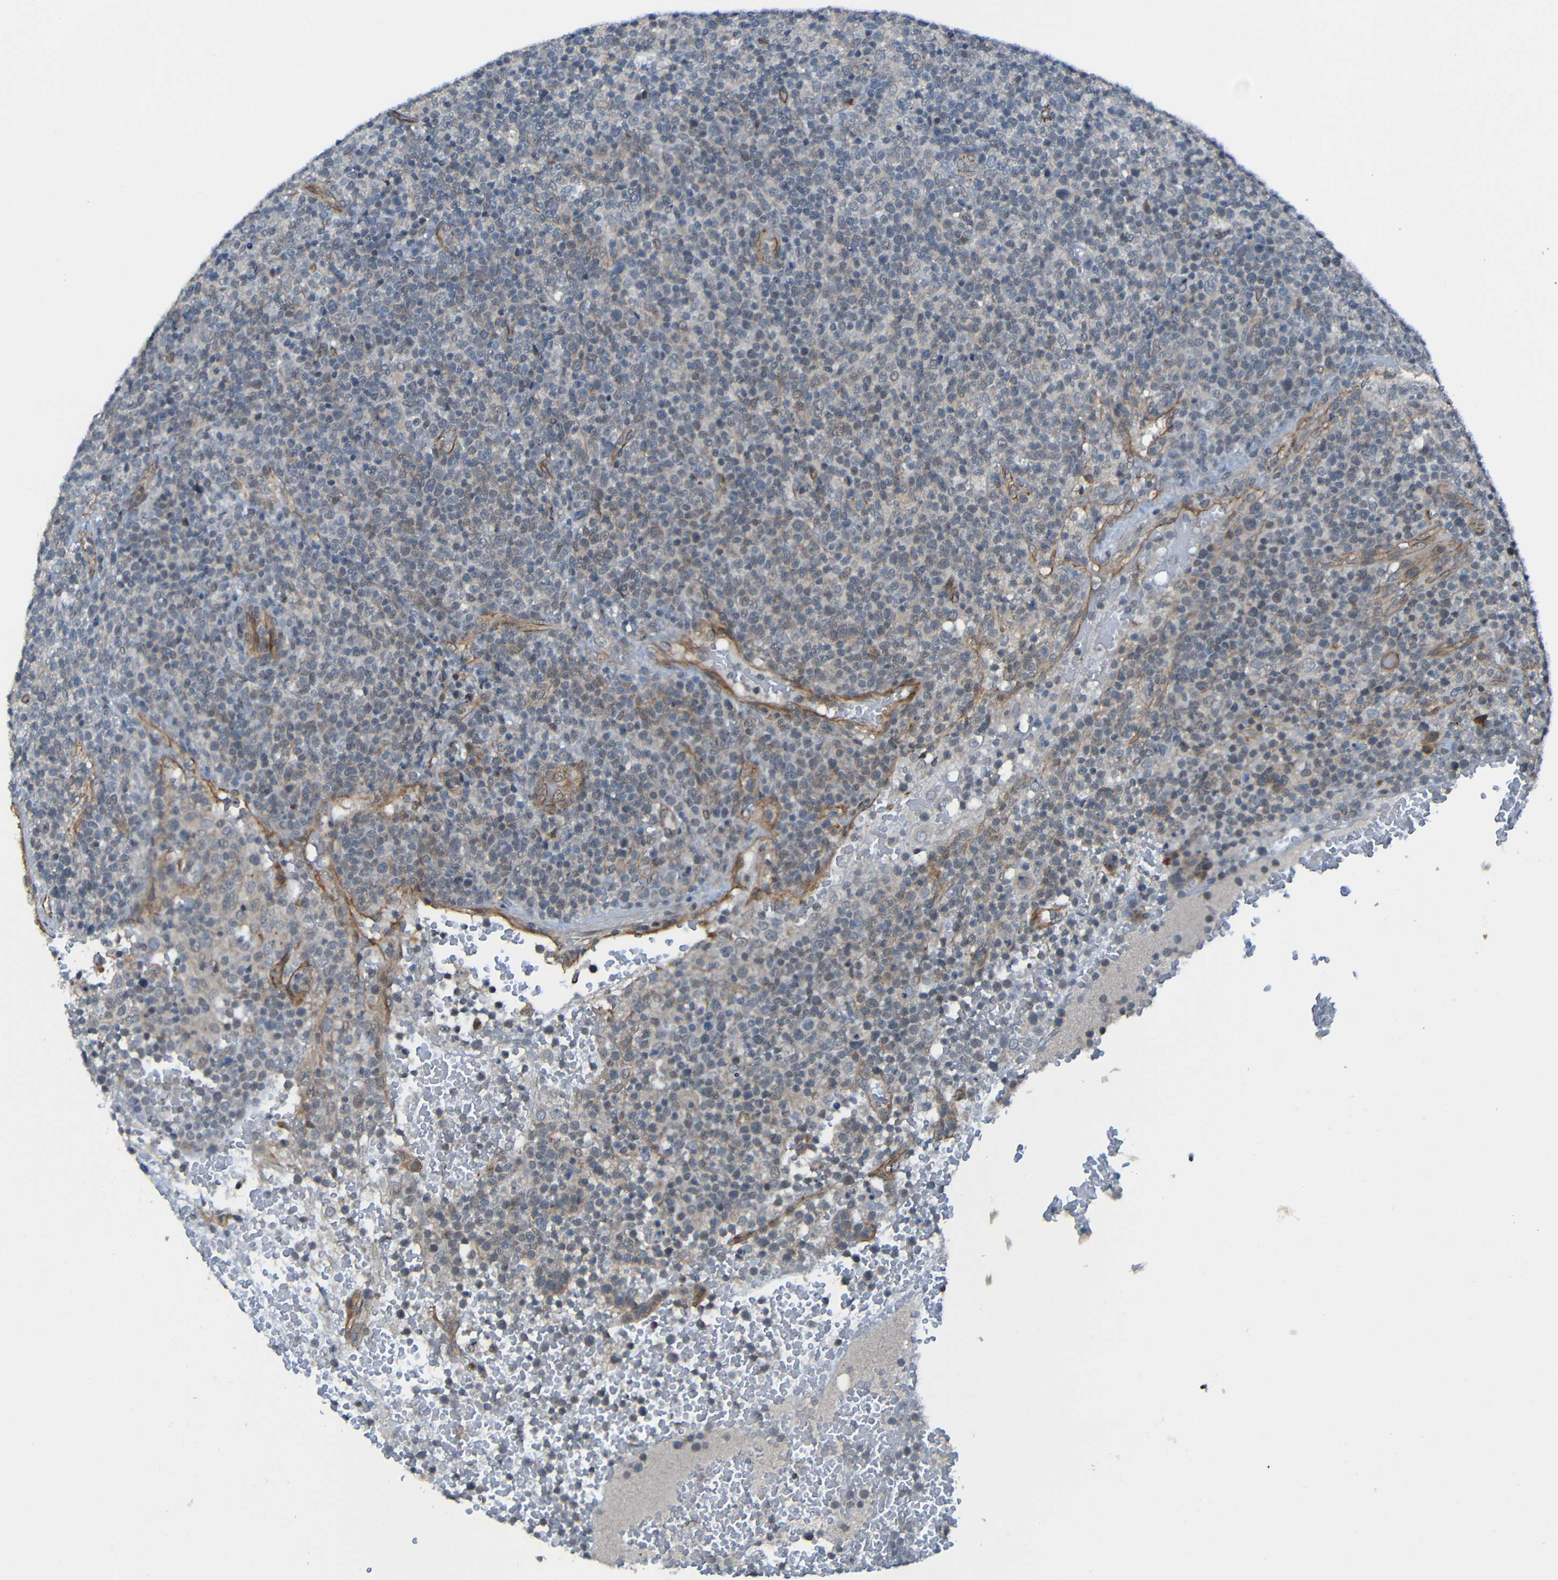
{"staining": {"intensity": "negative", "quantity": "none", "location": "none"}, "tissue": "lymphoma", "cell_type": "Tumor cells", "image_type": "cancer", "snomed": [{"axis": "morphology", "description": "Malignant lymphoma, non-Hodgkin's type, High grade"}, {"axis": "topography", "description": "Lymph node"}], "caption": "Immunohistochemistry of human malignant lymphoma, non-Hodgkin's type (high-grade) displays no staining in tumor cells.", "gene": "LGR5", "patient": {"sex": "male", "age": 61}}